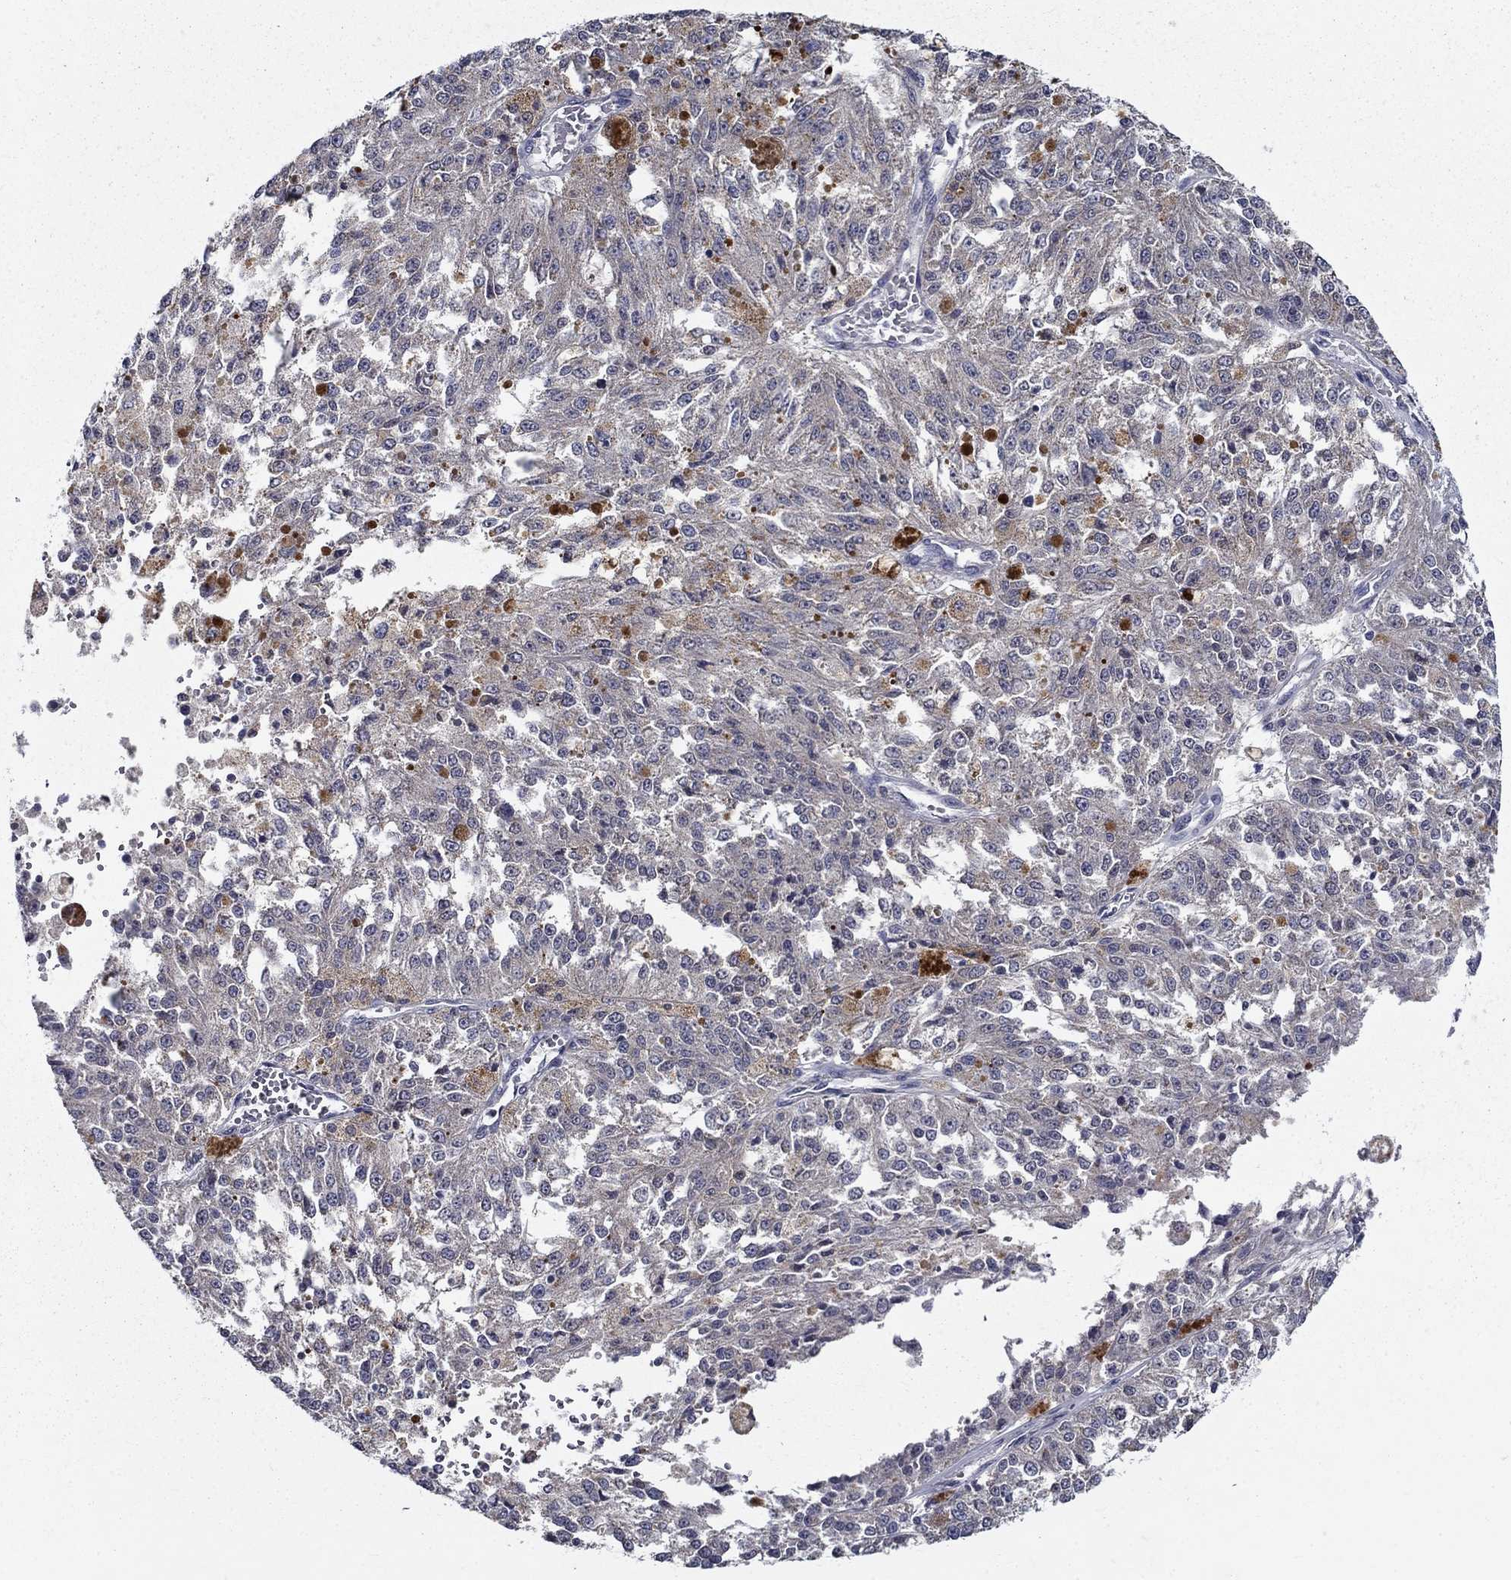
{"staining": {"intensity": "weak", "quantity": "<25%", "location": "cytoplasmic/membranous"}, "tissue": "melanoma", "cell_type": "Tumor cells", "image_type": "cancer", "snomed": [{"axis": "morphology", "description": "Malignant melanoma, Metastatic site"}, {"axis": "topography", "description": "Lymph node"}], "caption": "Protein analysis of melanoma shows no significant positivity in tumor cells.", "gene": "LACTB2", "patient": {"sex": "female", "age": 64}}